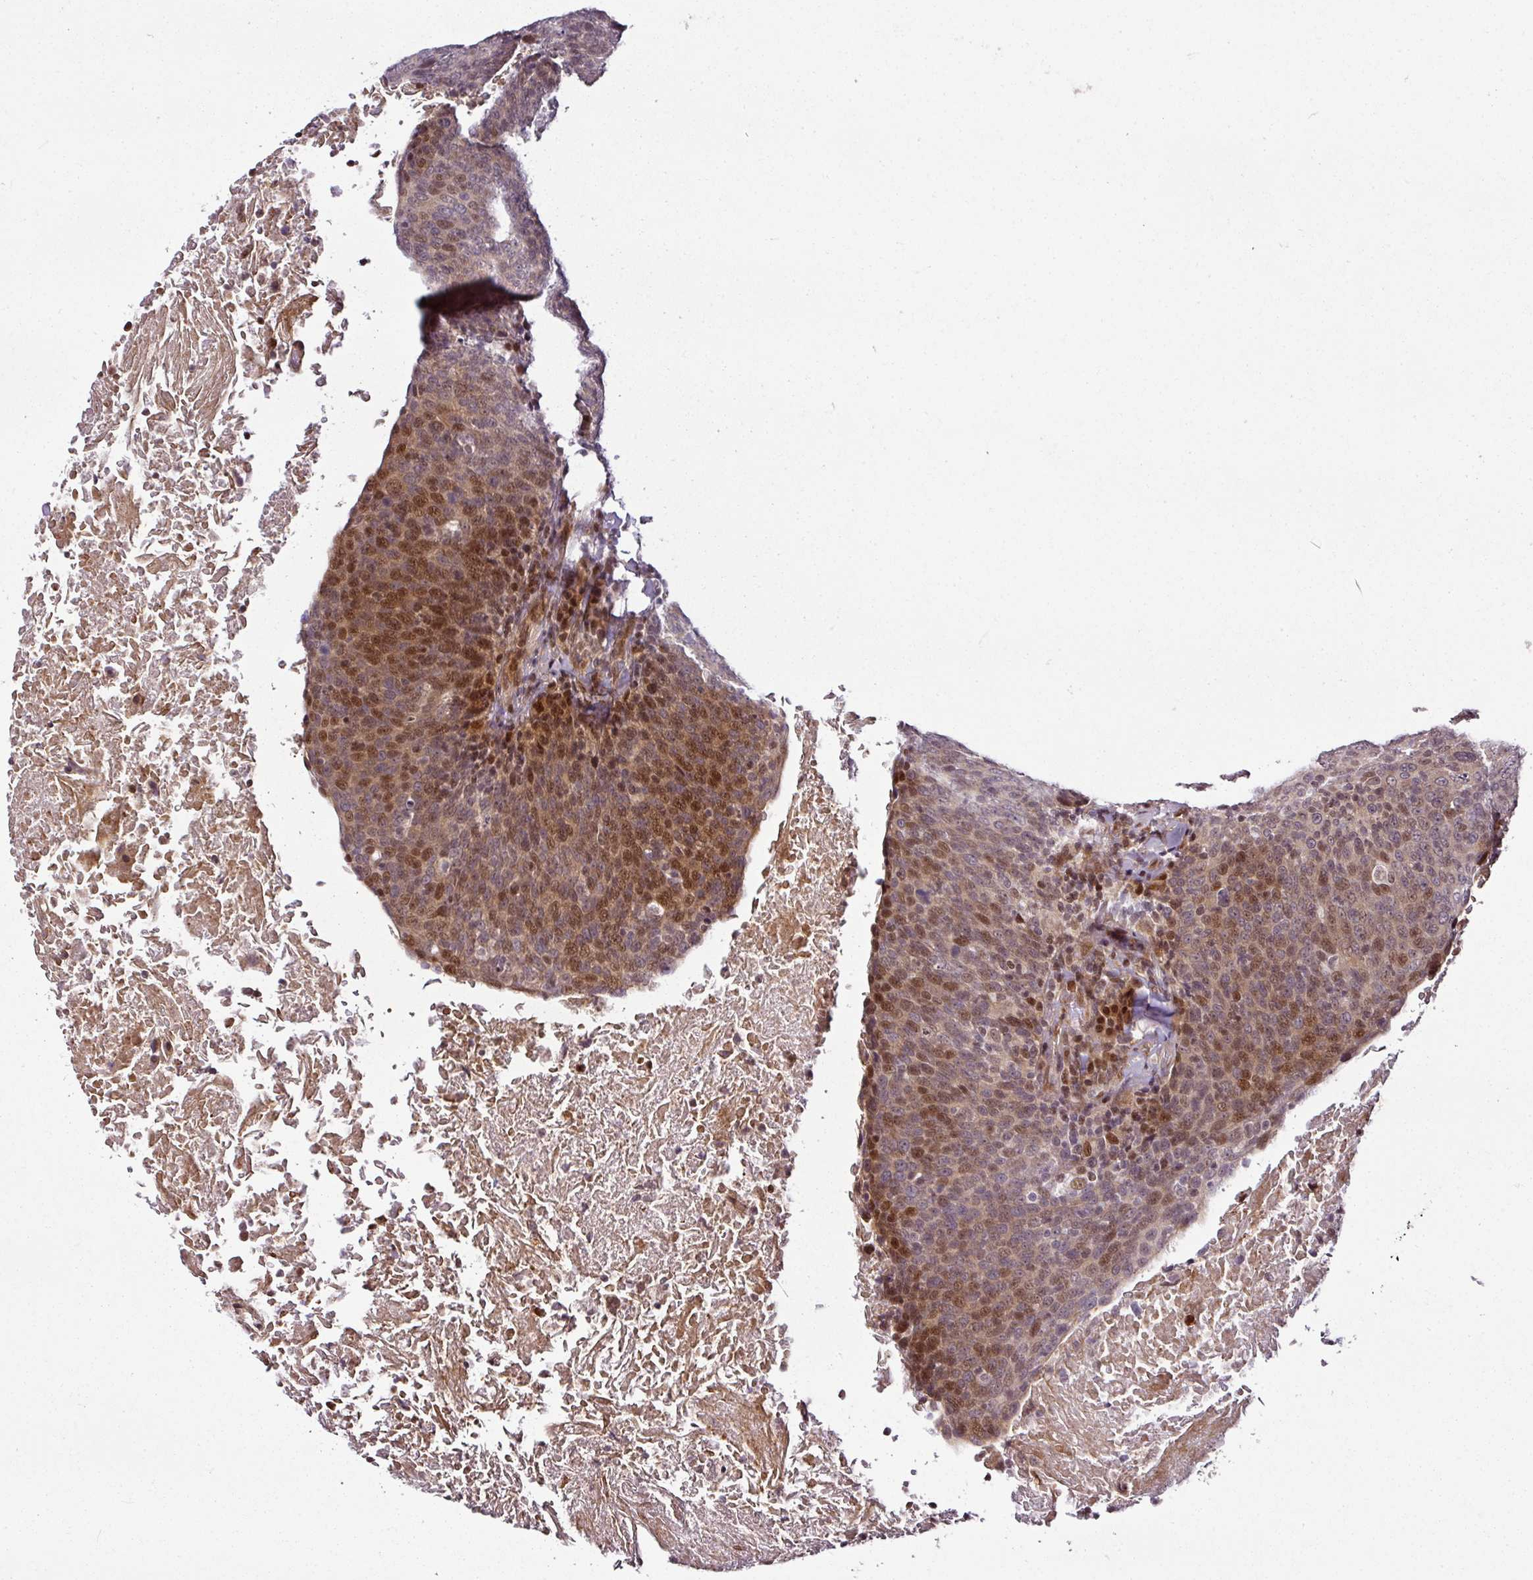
{"staining": {"intensity": "moderate", "quantity": "<25%", "location": "nuclear"}, "tissue": "head and neck cancer", "cell_type": "Tumor cells", "image_type": "cancer", "snomed": [{"axis": "morphology", "description": "Squamous cell carcinoma, NOS"}, {"axis": "morphology", "description": "Squamous cell carcinoma, metastatic, NOS"}, {"axis": "topography", "description": "Lymph node"}, {"axis": "topography", "description": "Head-Neck"}], "caption": "High-magnification brightfield microscopy of head and neck squamous cell carcinoma stained with DAB (brown) and counterstained with hematoxylin (blue). tumor cells exhibit moderate nuclear expression is present in approximately<25% of cells. (DAB (3,3'-diaminobenzidine) = brown stain, brightfield microscopy at high magnification).", "gene": "COPRS", "patient": {"sex": "male", "age": 62}}